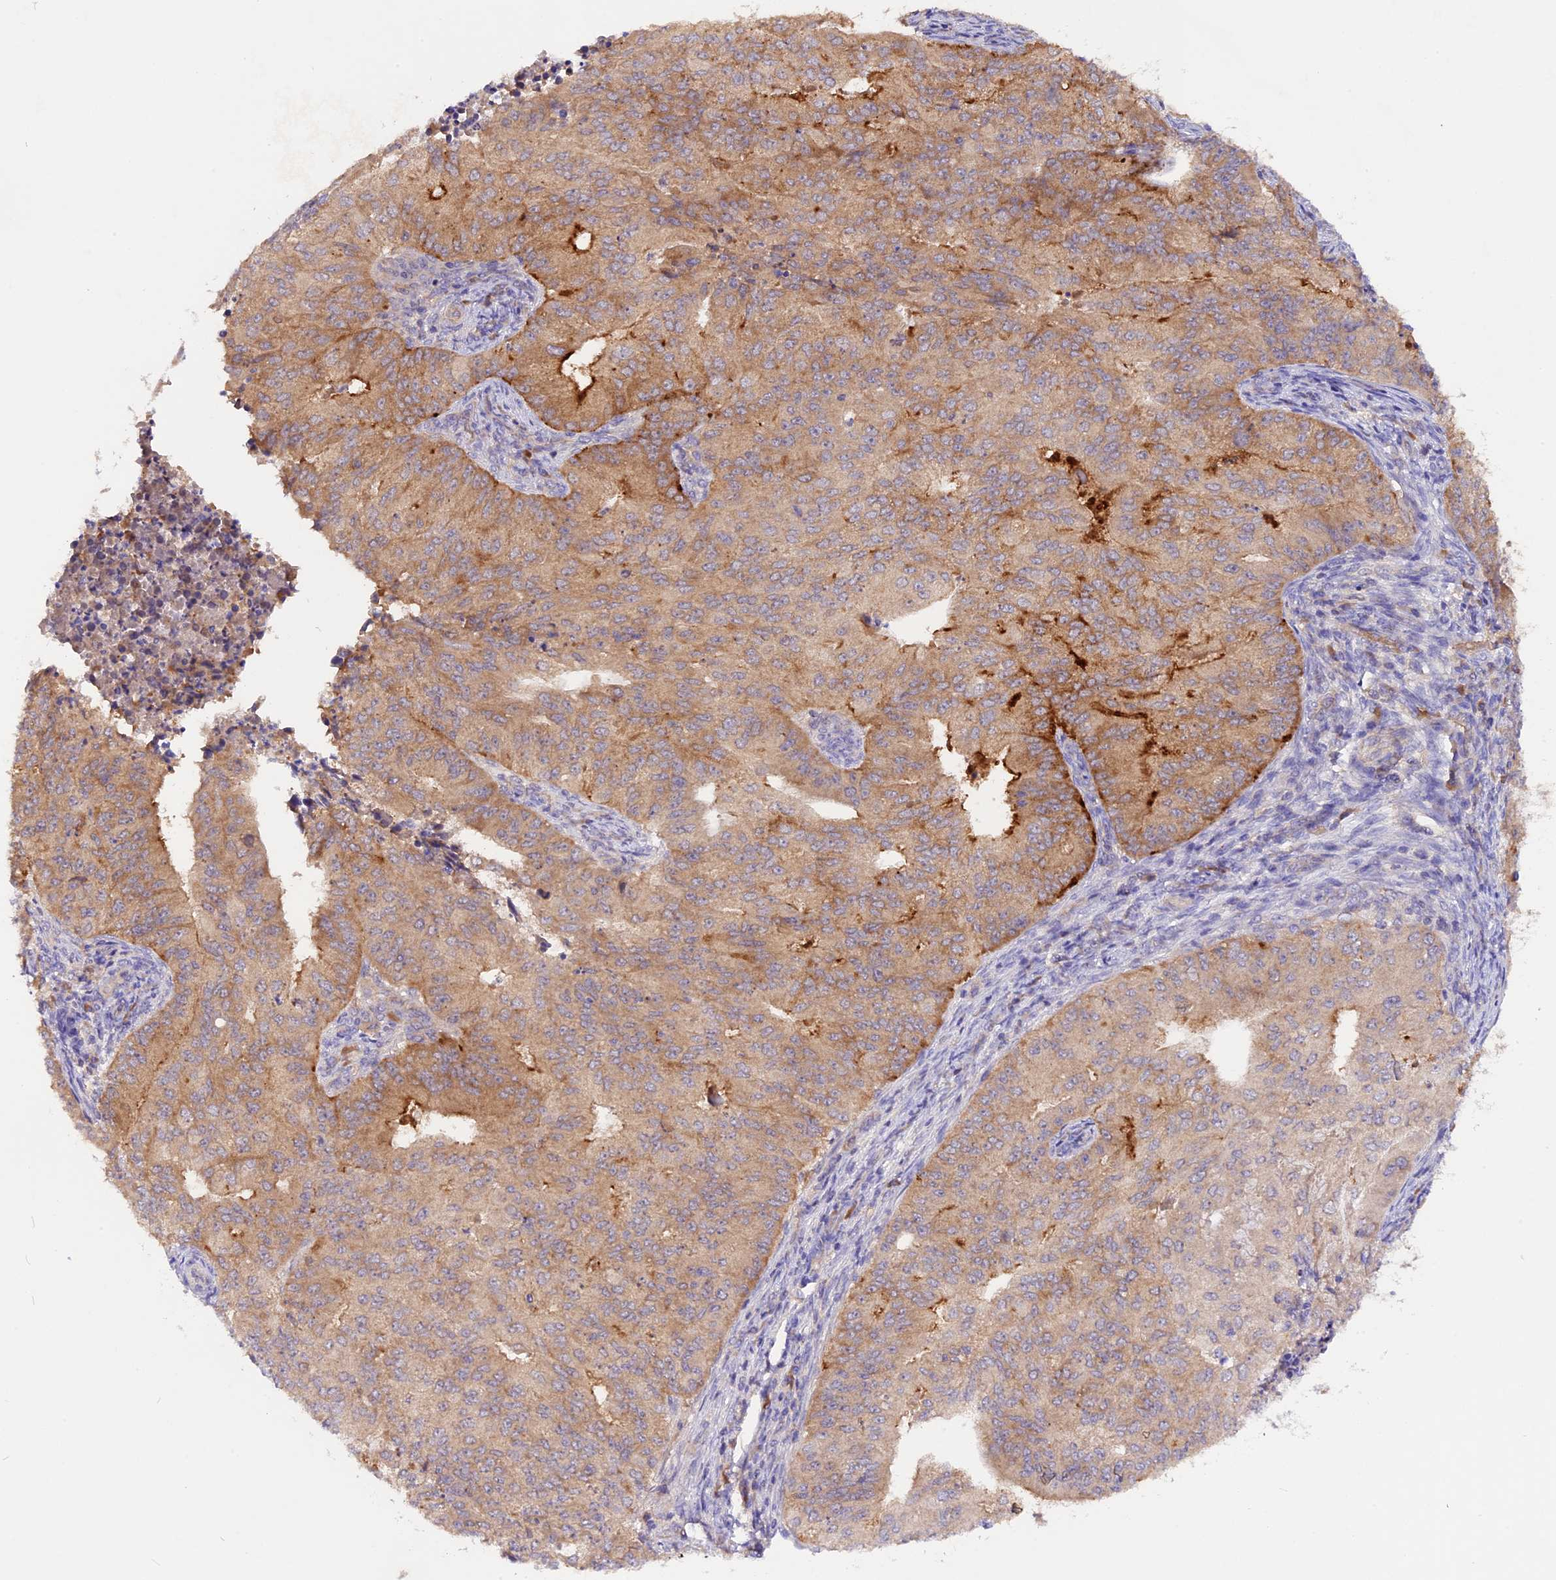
{"staining": {"intensity": "moderate", "quantity": "25%-75%", "location": "cytoplasmic/membranous"}, "tissue": "endometrial cancer", "cell_type": "Tumor cells", "image_type": "cancer", "snomed": [{"axis": "morphology", "description": "Adenocarcinoma, NOS"}, {"axis": "topography", "description": "Endometrium"}], "caption": "A micrograph showing moderate cytoplasmic/membranous staining in about 25%-75% of tumor cells in adenocarcinoma (endometrial), as visualized by brown immunohistochemical staining.", "gene": "MARK4", "patient": {"sex": "female", "age": 50}}